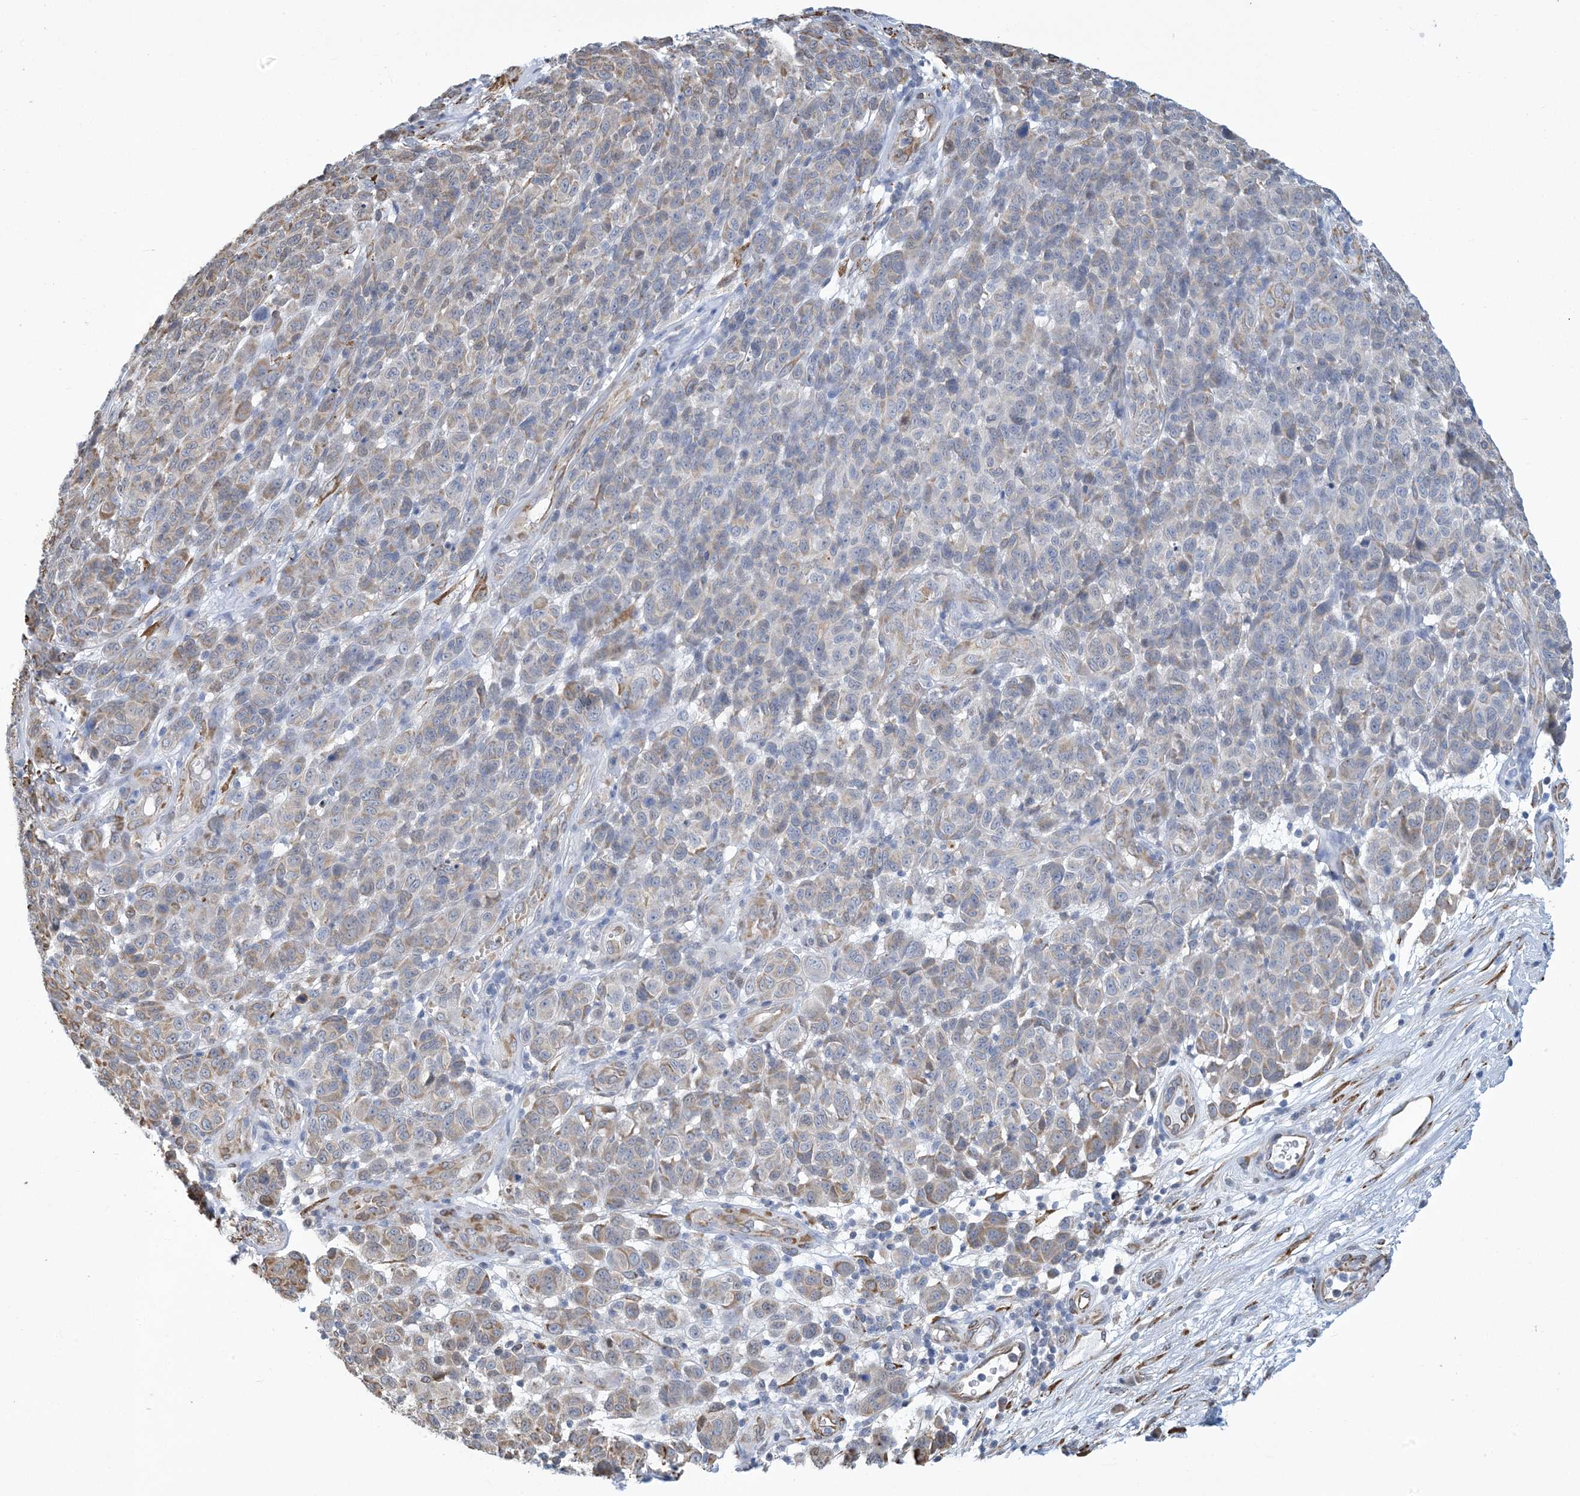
{"staining": {"intensity": "weak", "quantity": "<25%", "location": "cytoplasmic/membranous"}, "tissue": "melanoma", "cell_type": "Tumor cells", "image_type": "cancer", "snomed": [{"axis": "morphology", "description": "Malignant melanoma, NOS"}, {"axis": "topography", "description": "Skin"}], "caption": "This histopathology image is of melanoma stained with immunohistochemistry to label a protein in brown with the nuclei are counter-stained blue. There is no staining in tumor cells.", "gene": "CCDC14", "patient": {"sex": "male", "age": 49}}